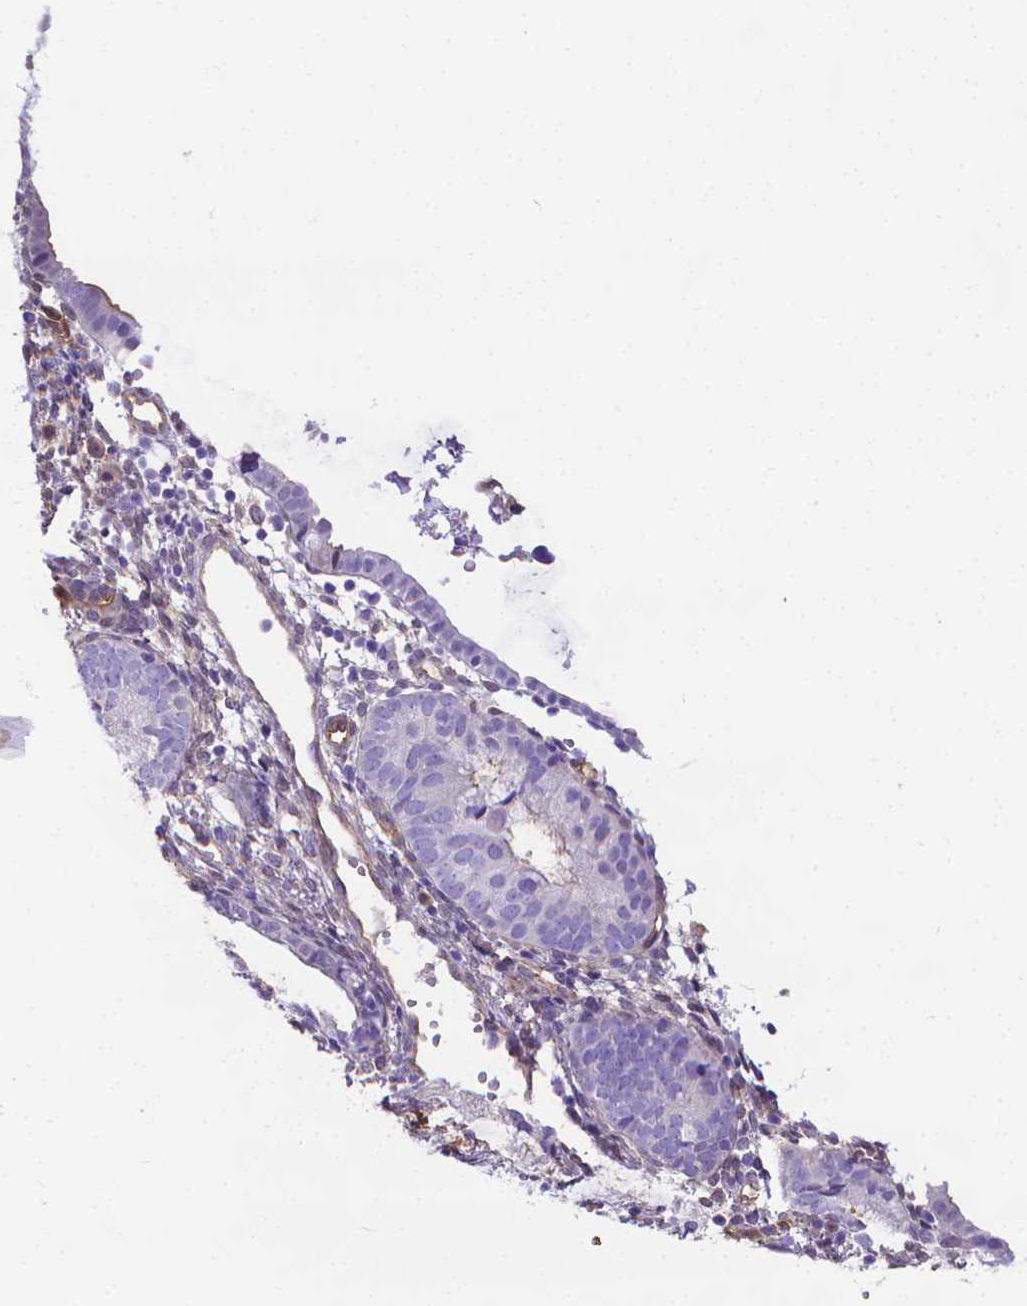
{"staining": {"intensity": "moderate", "quantity": "<25%", "location": "nuclear"}, "tissue": "endometrial cancer", "cell_type": "Tumor cells", "image_type": "cancer", "snomed": [{"axis": "morphology", "description": "Adenocarcinoma, NOS"}, {"axis": "topography", "description": "Endometrium"}], "caption": "Immunohistochemical staining of human adenocarcinoma (endometrial) exhibits moderate nuclear protein positivity in approximately <25% of tumor cells.", "gene": "CLIC4", "patient": {"sex": "female", "age": 81}}